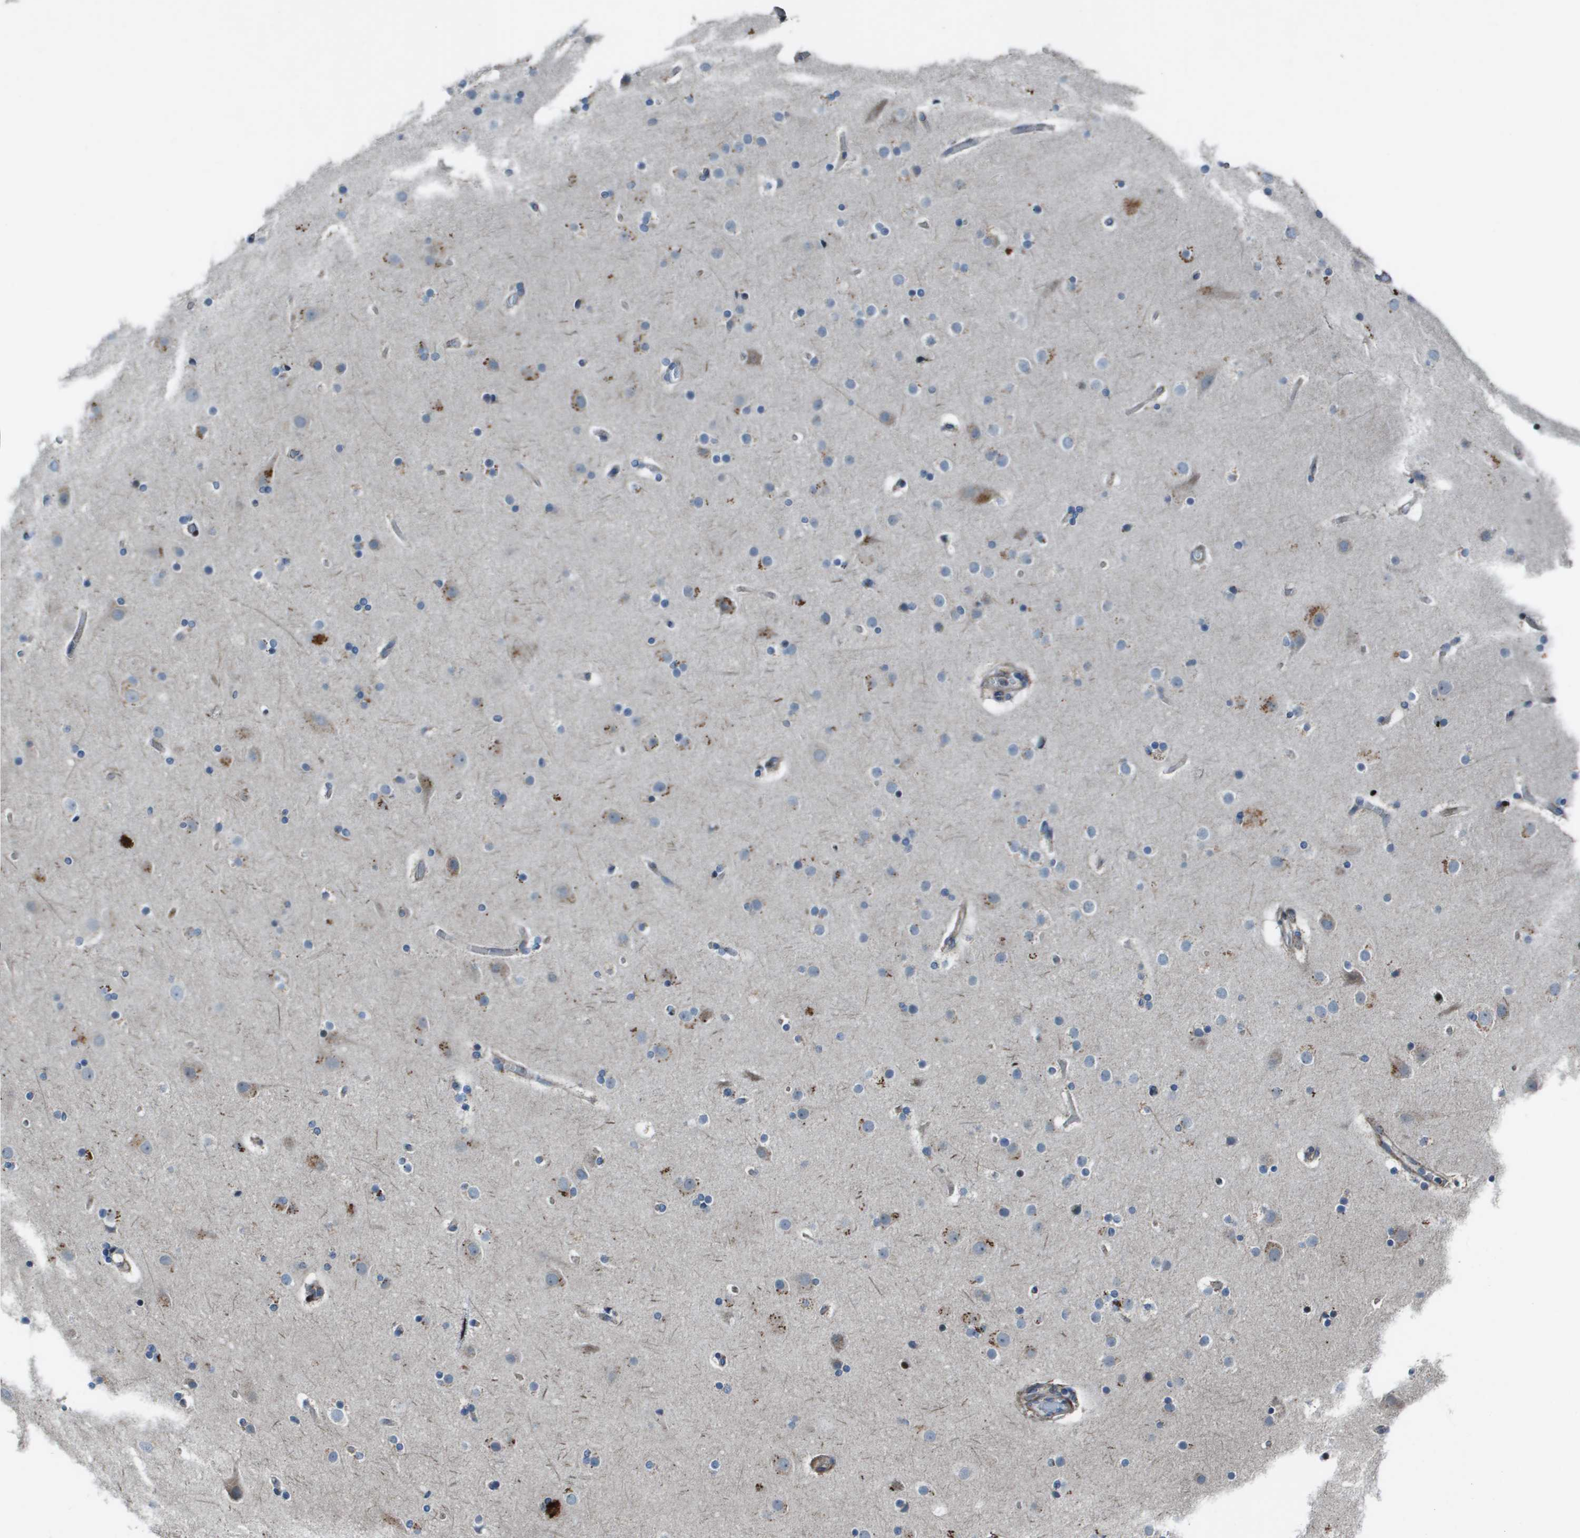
{"staining": {"intensity": "weak", "quantity": "25%-75%", "location": "cytoplasmic/membranous"}, "tissue": "cerebral cortex", "cell_type": "Endothelial cells", "image_type": "normal", "snomed": [{"axis": "morphology", "description": "Normal tissue, NOS"}, {"axis": "topography", "description": "Cerebral cortex"}], "caption": "Protein expression analysis of unremarkable cerebral cortex demonstrates weak cytoplasmic/membranous staining in about 25%-75% of endothelial cells. Nuclei are stained in blue.", "gene": "MGAT3", "patient": {"sex": "male", "age": 57}}